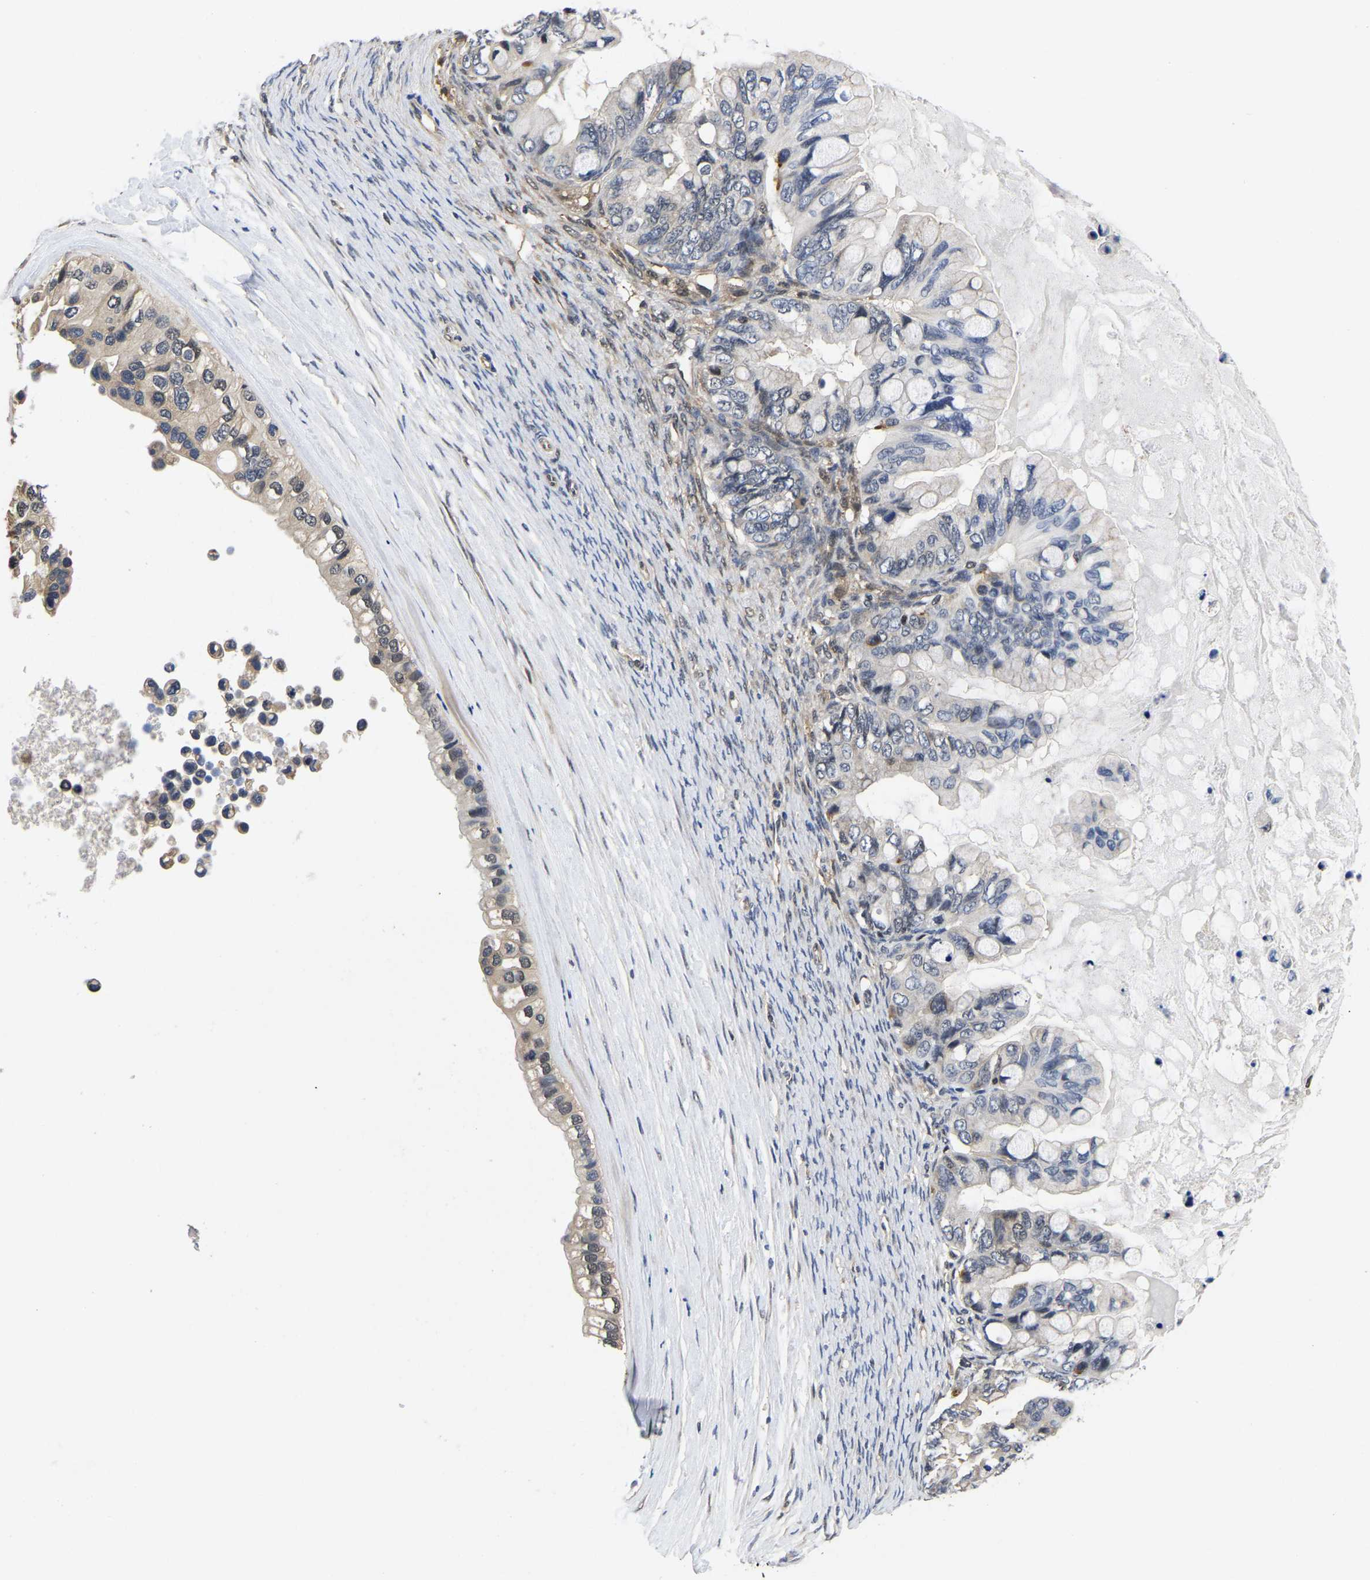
{"staining": {"intensity": "weak", "quantity": "<25%", "location": "cytoplasmic/membranous,nuclear"}, "tissue": "ovarian cancer", "cell_type": "Tumor cells", "image_type": "cancer", "snomed": [{"axis": "morphology", "description": "Cystadenocarcinoma, mucinous, NOS"}, {"axis": "topography", "description": "Ovary"}], "caption": "Protein analysis of ovarian cancer reveals no significant staining in tumor cells.", "gene": "MCOLN2", "patient": {"sex": "female", "age": 80}}